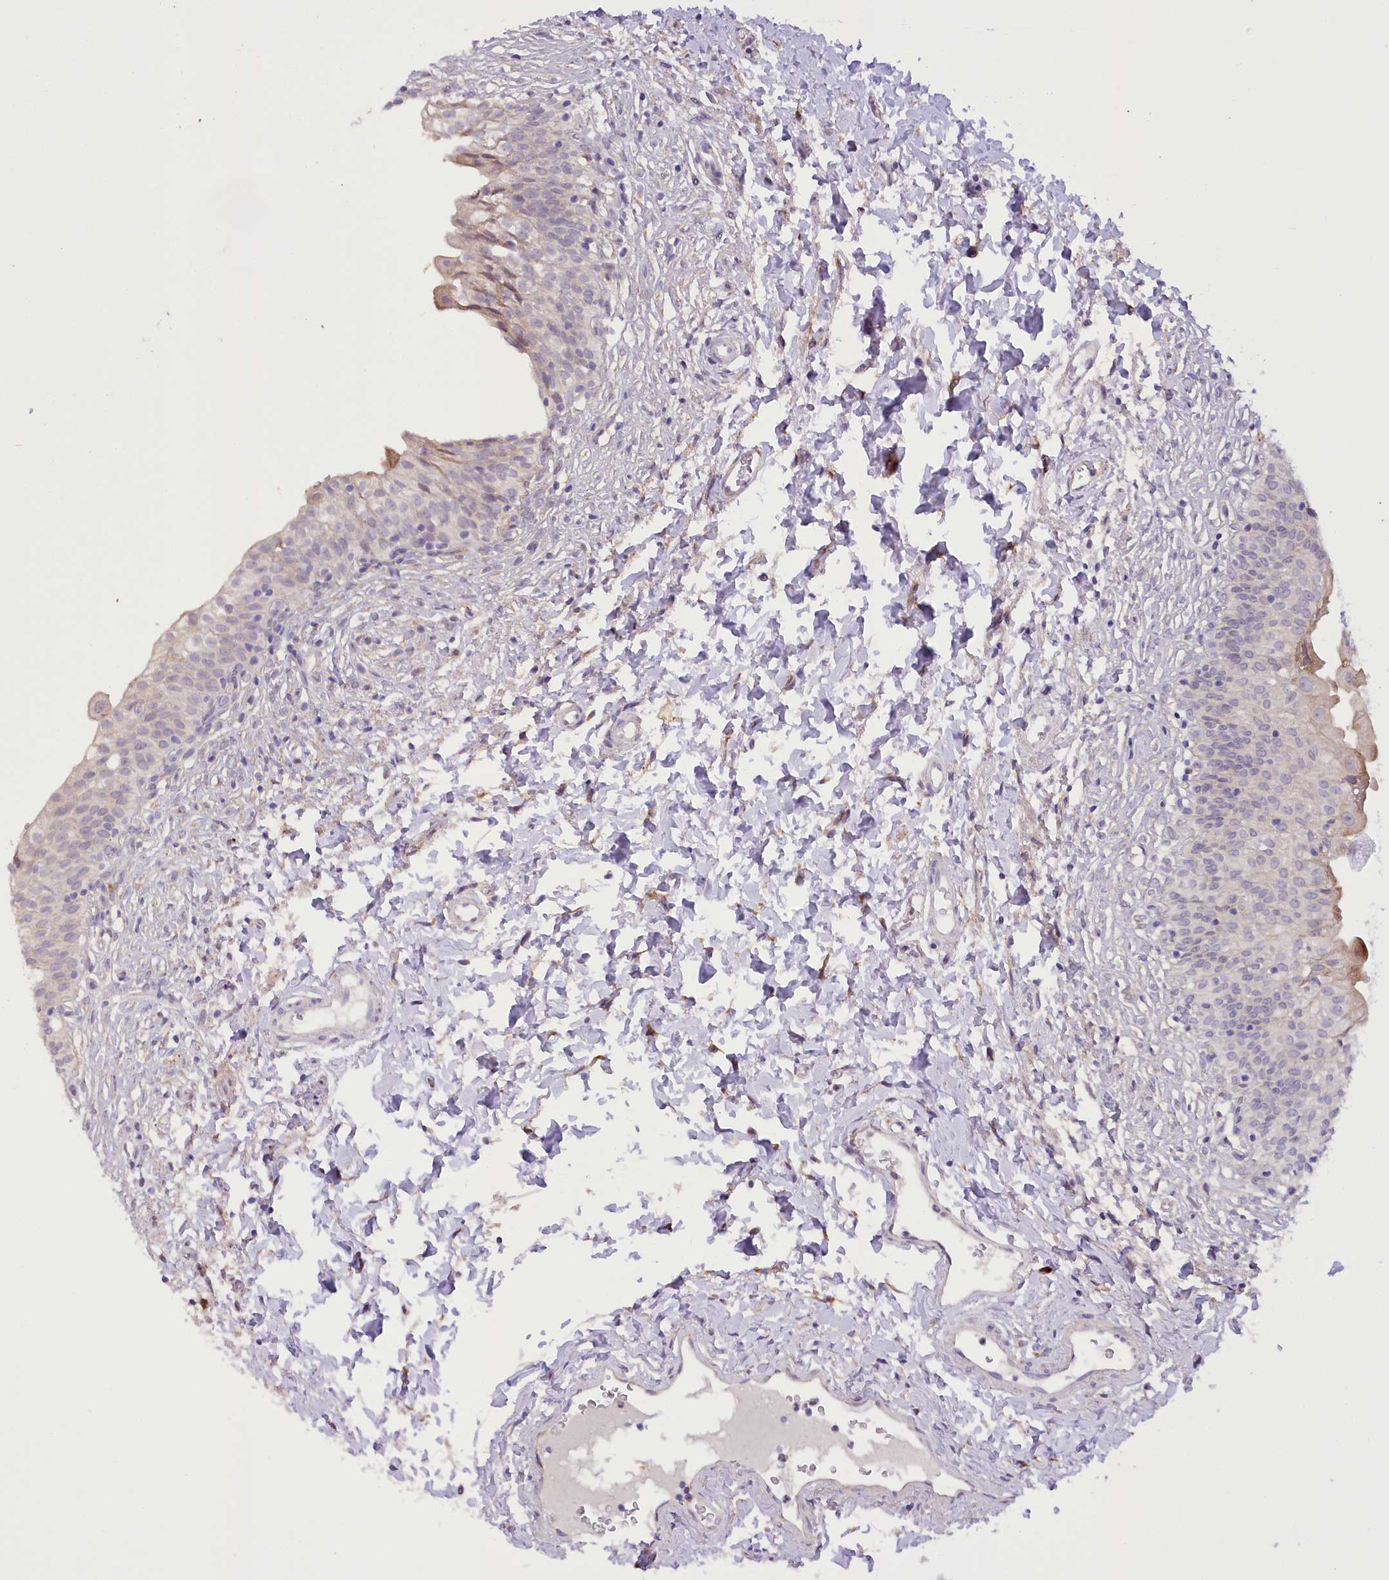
{"staining": {"intensity": "negative", "quantity": "none", "location": "none"}, "tissue": "urinary bladder", "cell_type": "Urothelial cells", "image_type": "normal", "snomed": [{"axis": "morphology", "description": "Normal tissue, NOS"}, {"axis": "topography", "description": "Urinary bladder"}], "caption": "High magnification brightfield microscopy of benign urinary bladder stained with DAB (3,3'-diaminobenzidine) (brown) and counterstained with hematoxylin (blue): urothelial cells show no significant expression.", "gene": "NCKAP5", "patient": {"sex": "male", "age": 55}}